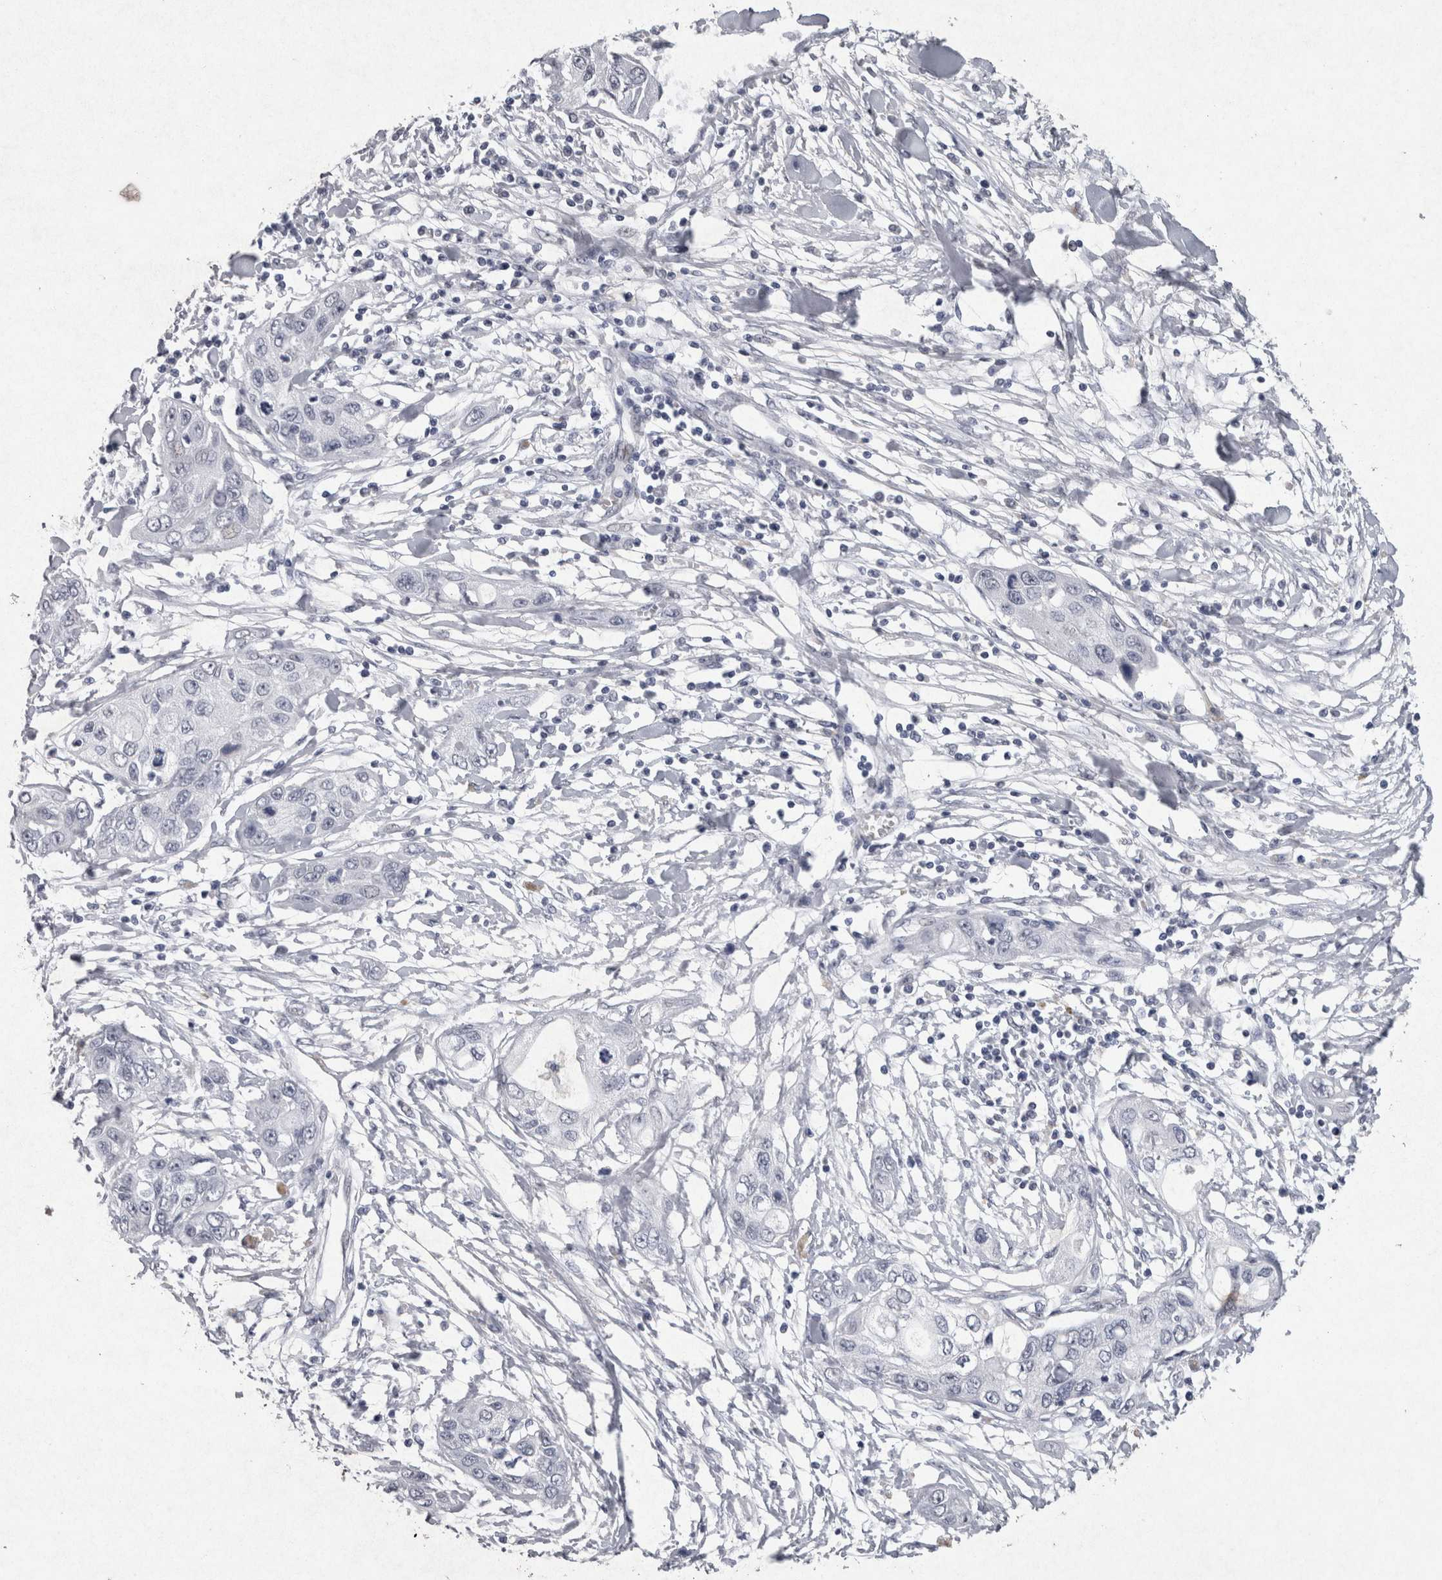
{"staining": {"intensity": "negative", "quantity": "none", "location": "none"}, "tissue": "pancreatic cancer", "cell_type": "Tumor cells", "image_type": "cancer", "snomed": [{"axis": "morphology", "description": "Adenocarcinoma, NOS"}, {"axis": "topography", "description": "Pancreas"}], "caption": "Pancreatic cancer was stained to show a protein in brown. There is no significant positivity in tumor cells.", "gene": "PDX1", "patient": {"sex": "female", "age": 70}}